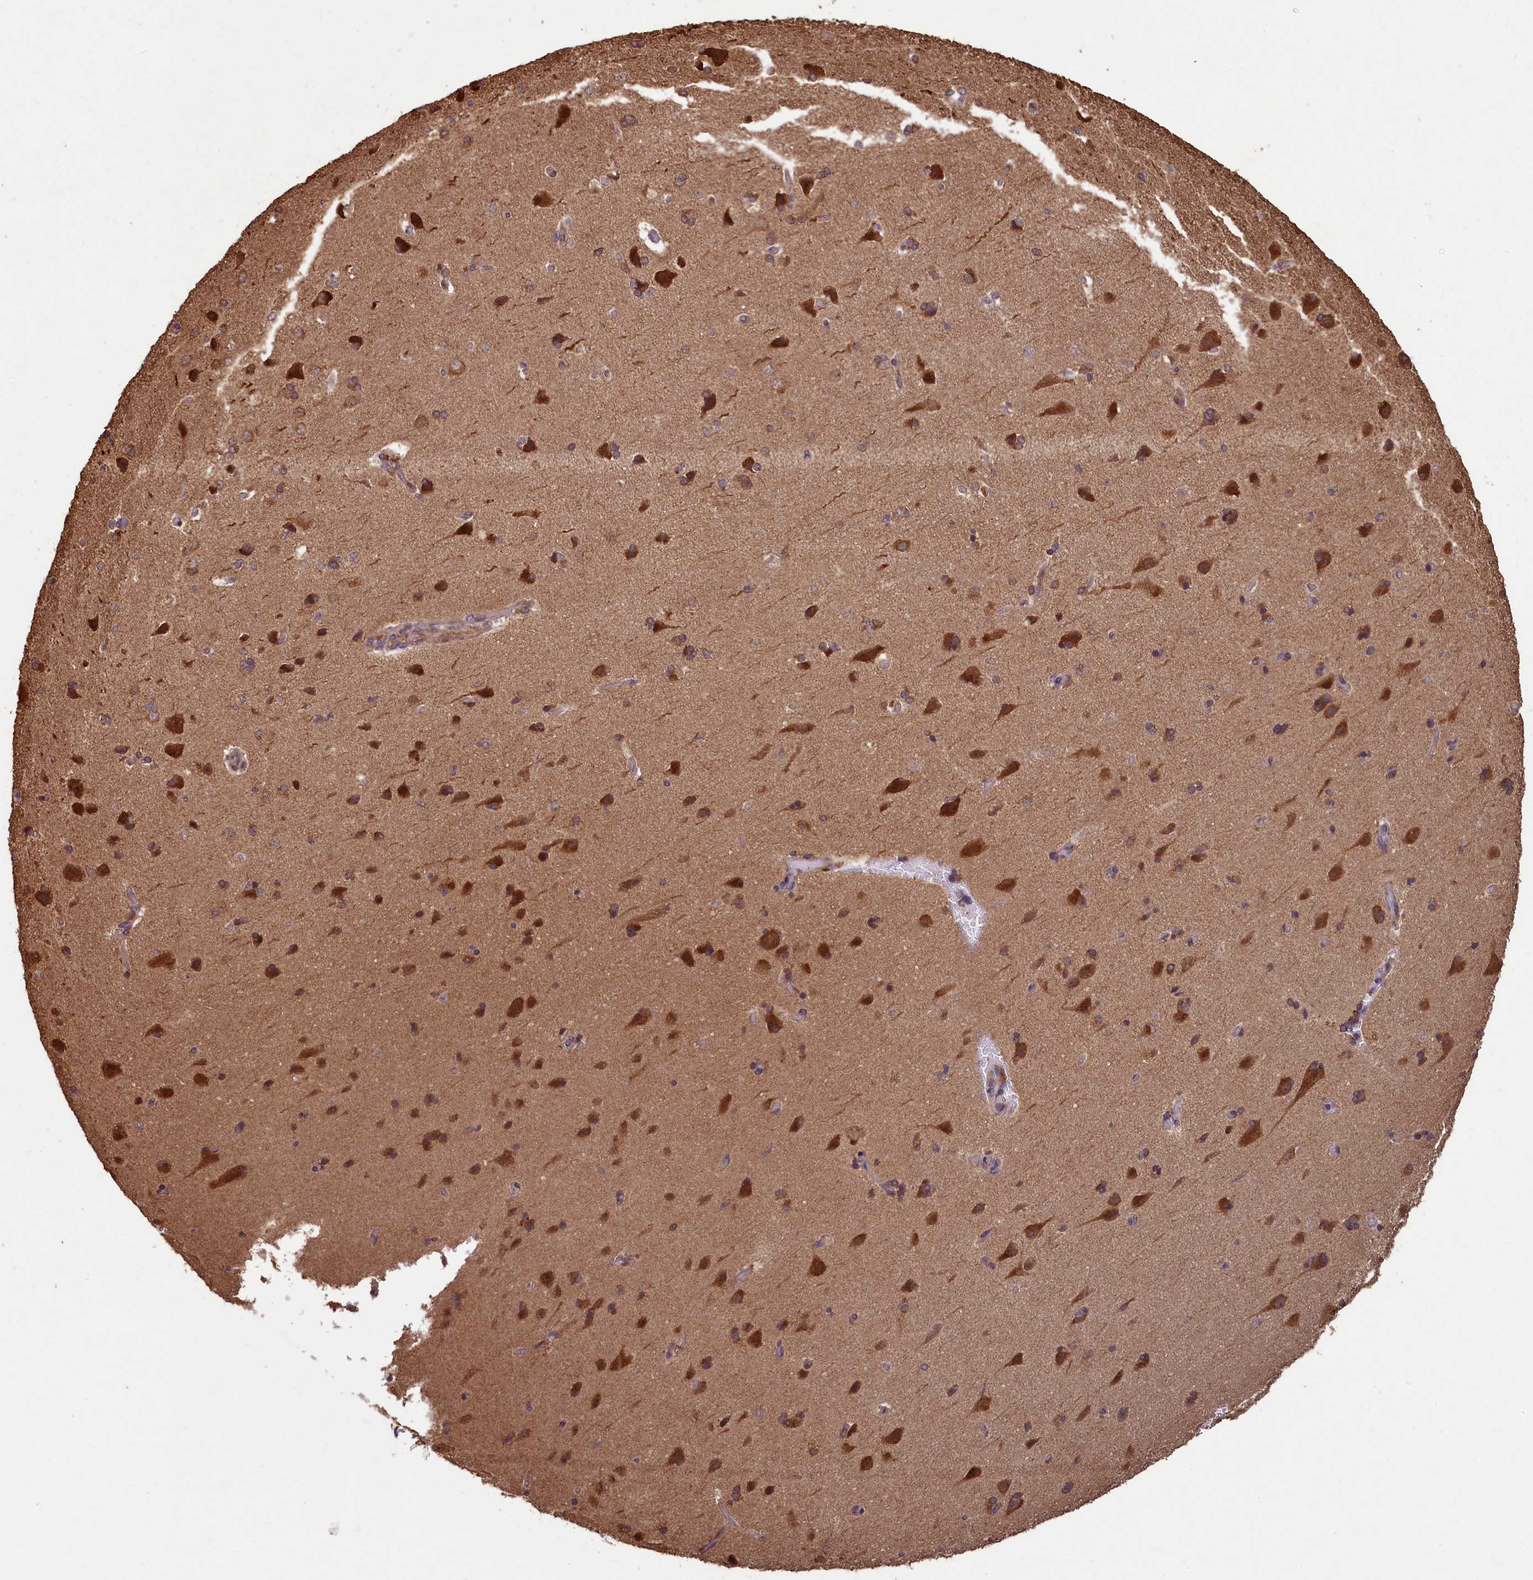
{"staining": {"intensity": "negative", "quantity": "none", "location": "none"}, "tissue": "cerebral cortex", "cell_type": "Endothelial cells", "image_type": "normal", "snomed": [{"axis": "morphology", "description": "Normal tissue, NOS"}, {"axis": "topography", "description": "Cerebral cortex"}], "caption": "Histopathology image shows no protein positivity in endothelial cells of unremarkable cerebral cortex. The staining was performed using DAB (3,3'-diaminobenzidine) to visualize the protein expression in brown, while the nuclei were stained in blue with hematoxylin (Magnification: 20x).", "gene": "NUDT6", "patient": {"sex": "male", "age": 62}}